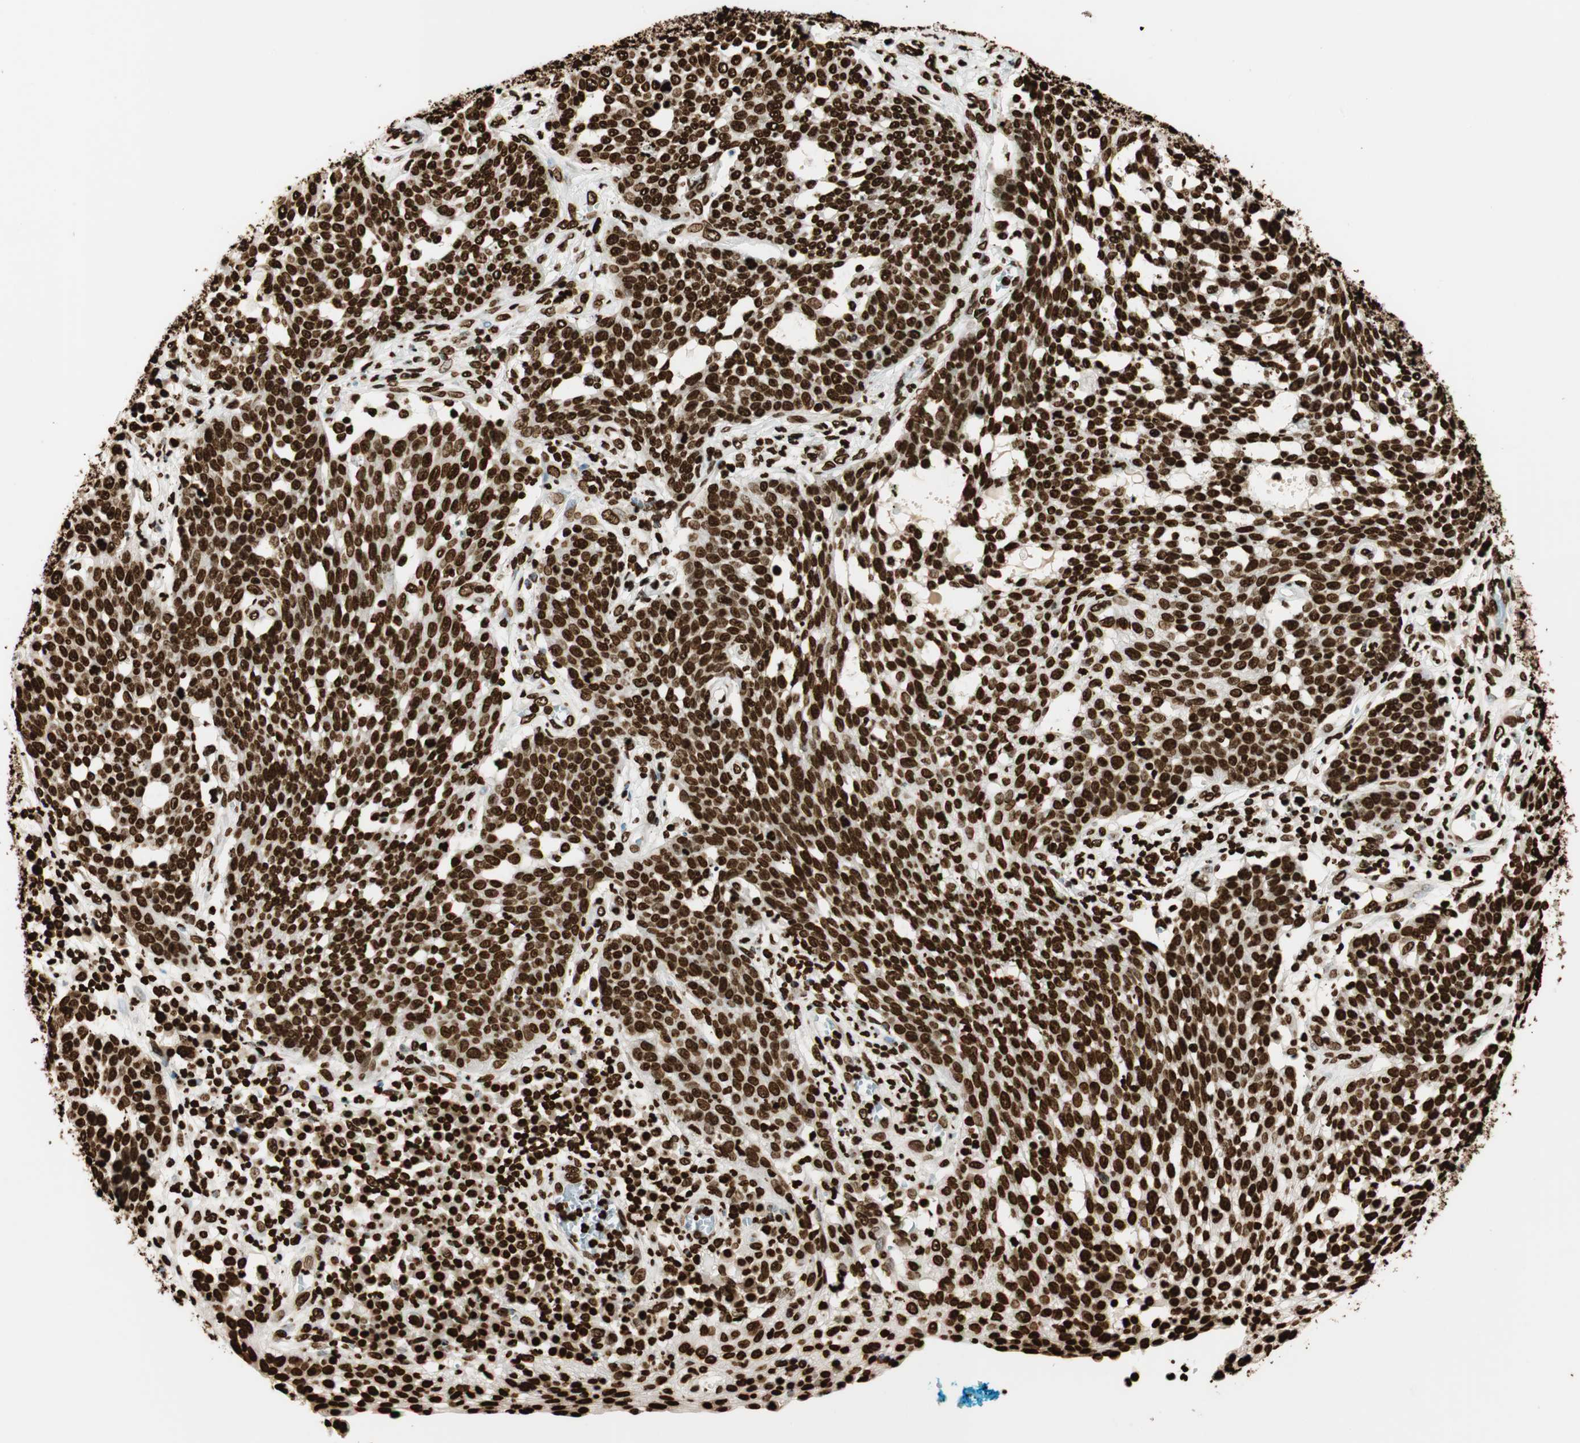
{"staining": {"intensity": "strong", "quantity": ">75%", "location": "nuclear"}, "tissue": "cervical cancer", "cell_type": "Tumor cells", "image_type": "cancer", "snomed": [{"axis": "morphology", "description": "Squamous cell carcinoma, NOS"}, {"axis": "topography", "description": "Cervix"}], "caption": "Protein analysis of squamous cell carcinoma (cervical) tissue demonstrates strong nuclear staining in approximately >75% of tumor cells. (Stains: DAB (3,3'-diaminobenzidine) in brown, nuclei in blue, Microscopy: brightfield microscopy at high magnification).", "gene": "GLI2", "patient": {"sex": "female", "age": 34}}